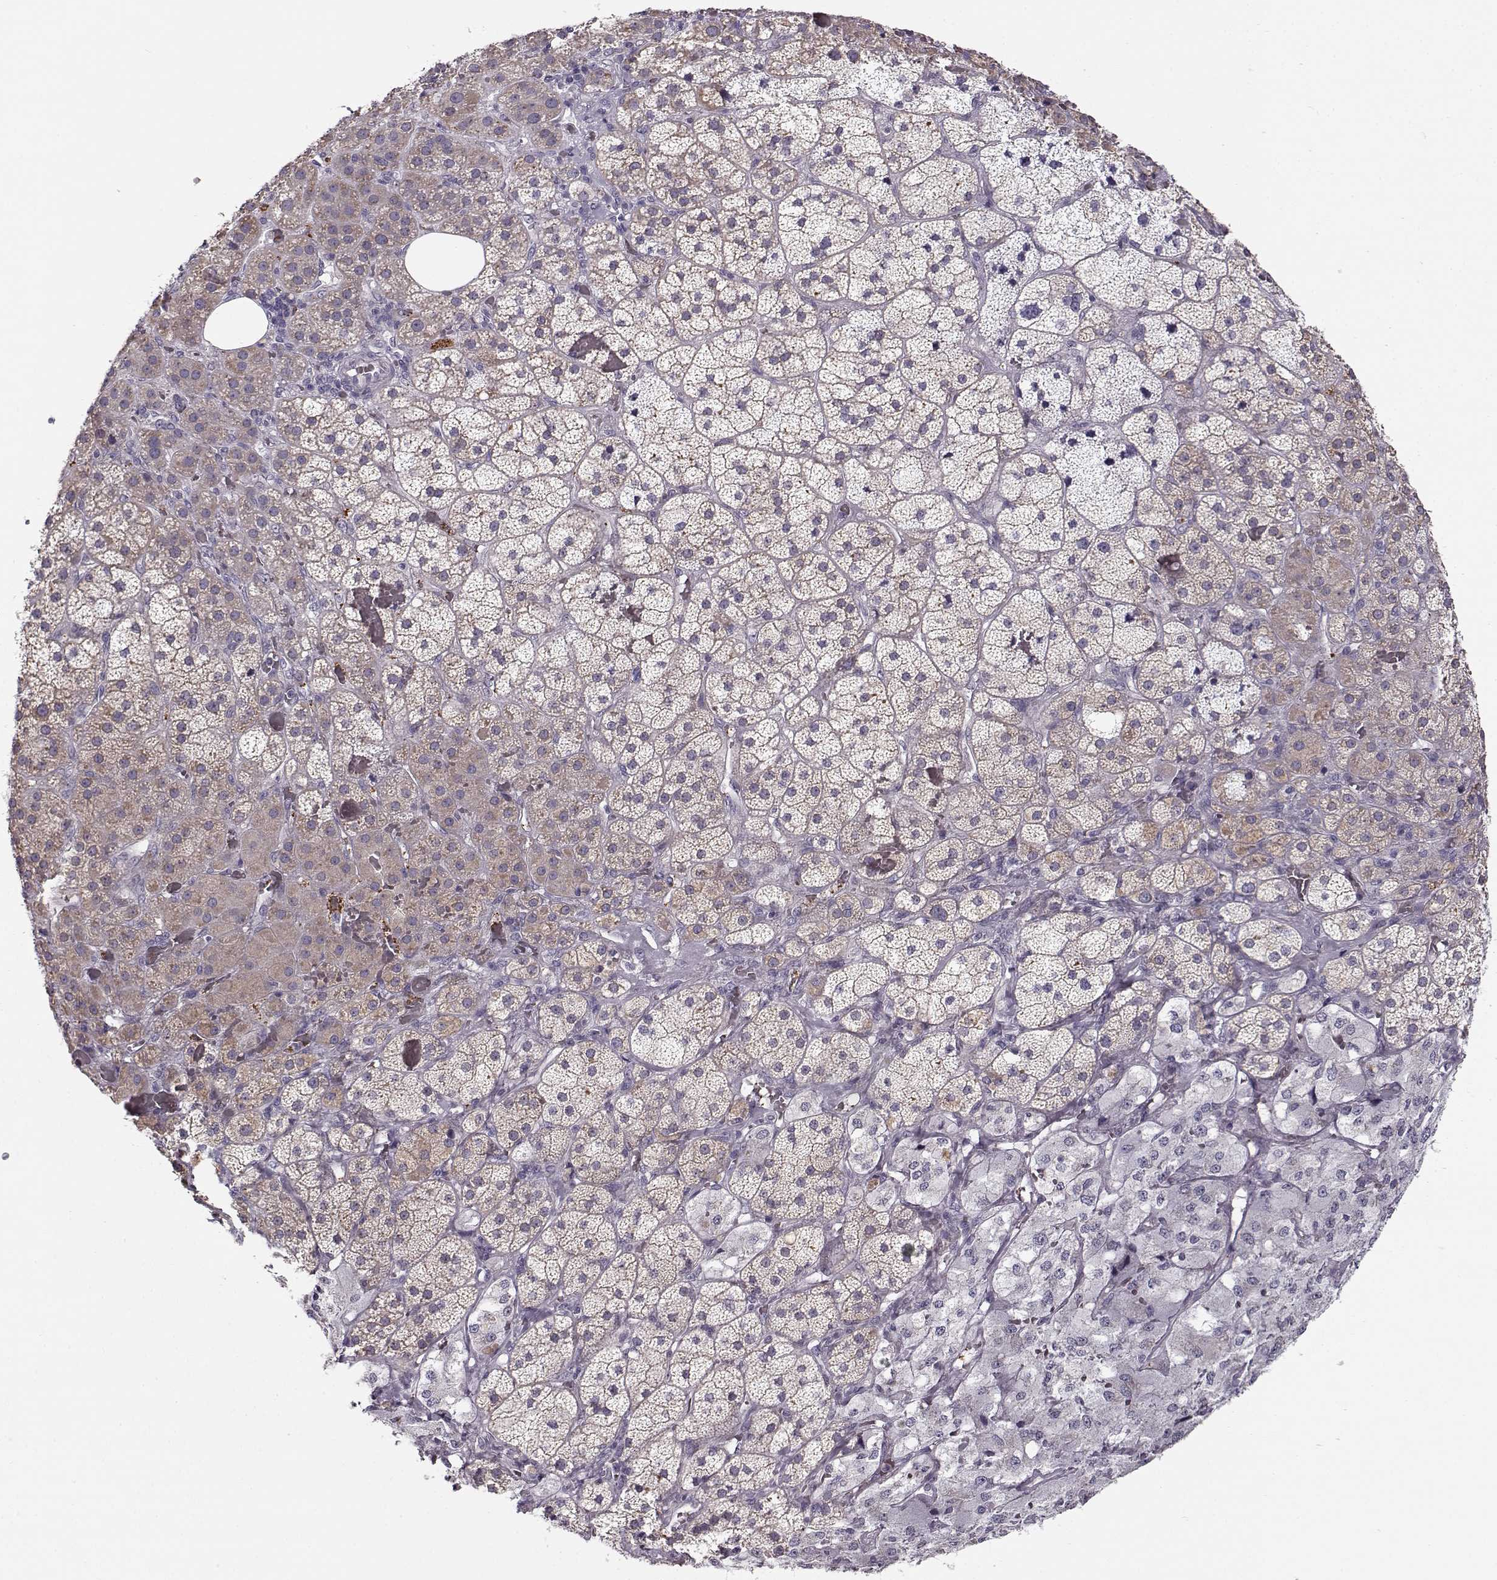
{"staining": {"intensity": "weak", "quantity": "<25%", "location": "cytoplasmic/membranous"}, "tissue": "adrenal gland", "cell_type": "Glandular cells", "image_type": "normal", "snomed": [{"axis": "morphology", "description": "Normal tissue, NOS"}, {"axis": "topography", "description": "Adrenal gland"}], "caption": "Immunohistochemical staining of benign human adrenal gland exhibits no significant positivity in glandular cells. The staining was performed using DAB to visualize the protein expression in brown, while the nuclei were stained in blue with hematoxylin (Magnification: 20x).", "gene": "KLF17", "patient": {"sex": "male", "age": 57}}